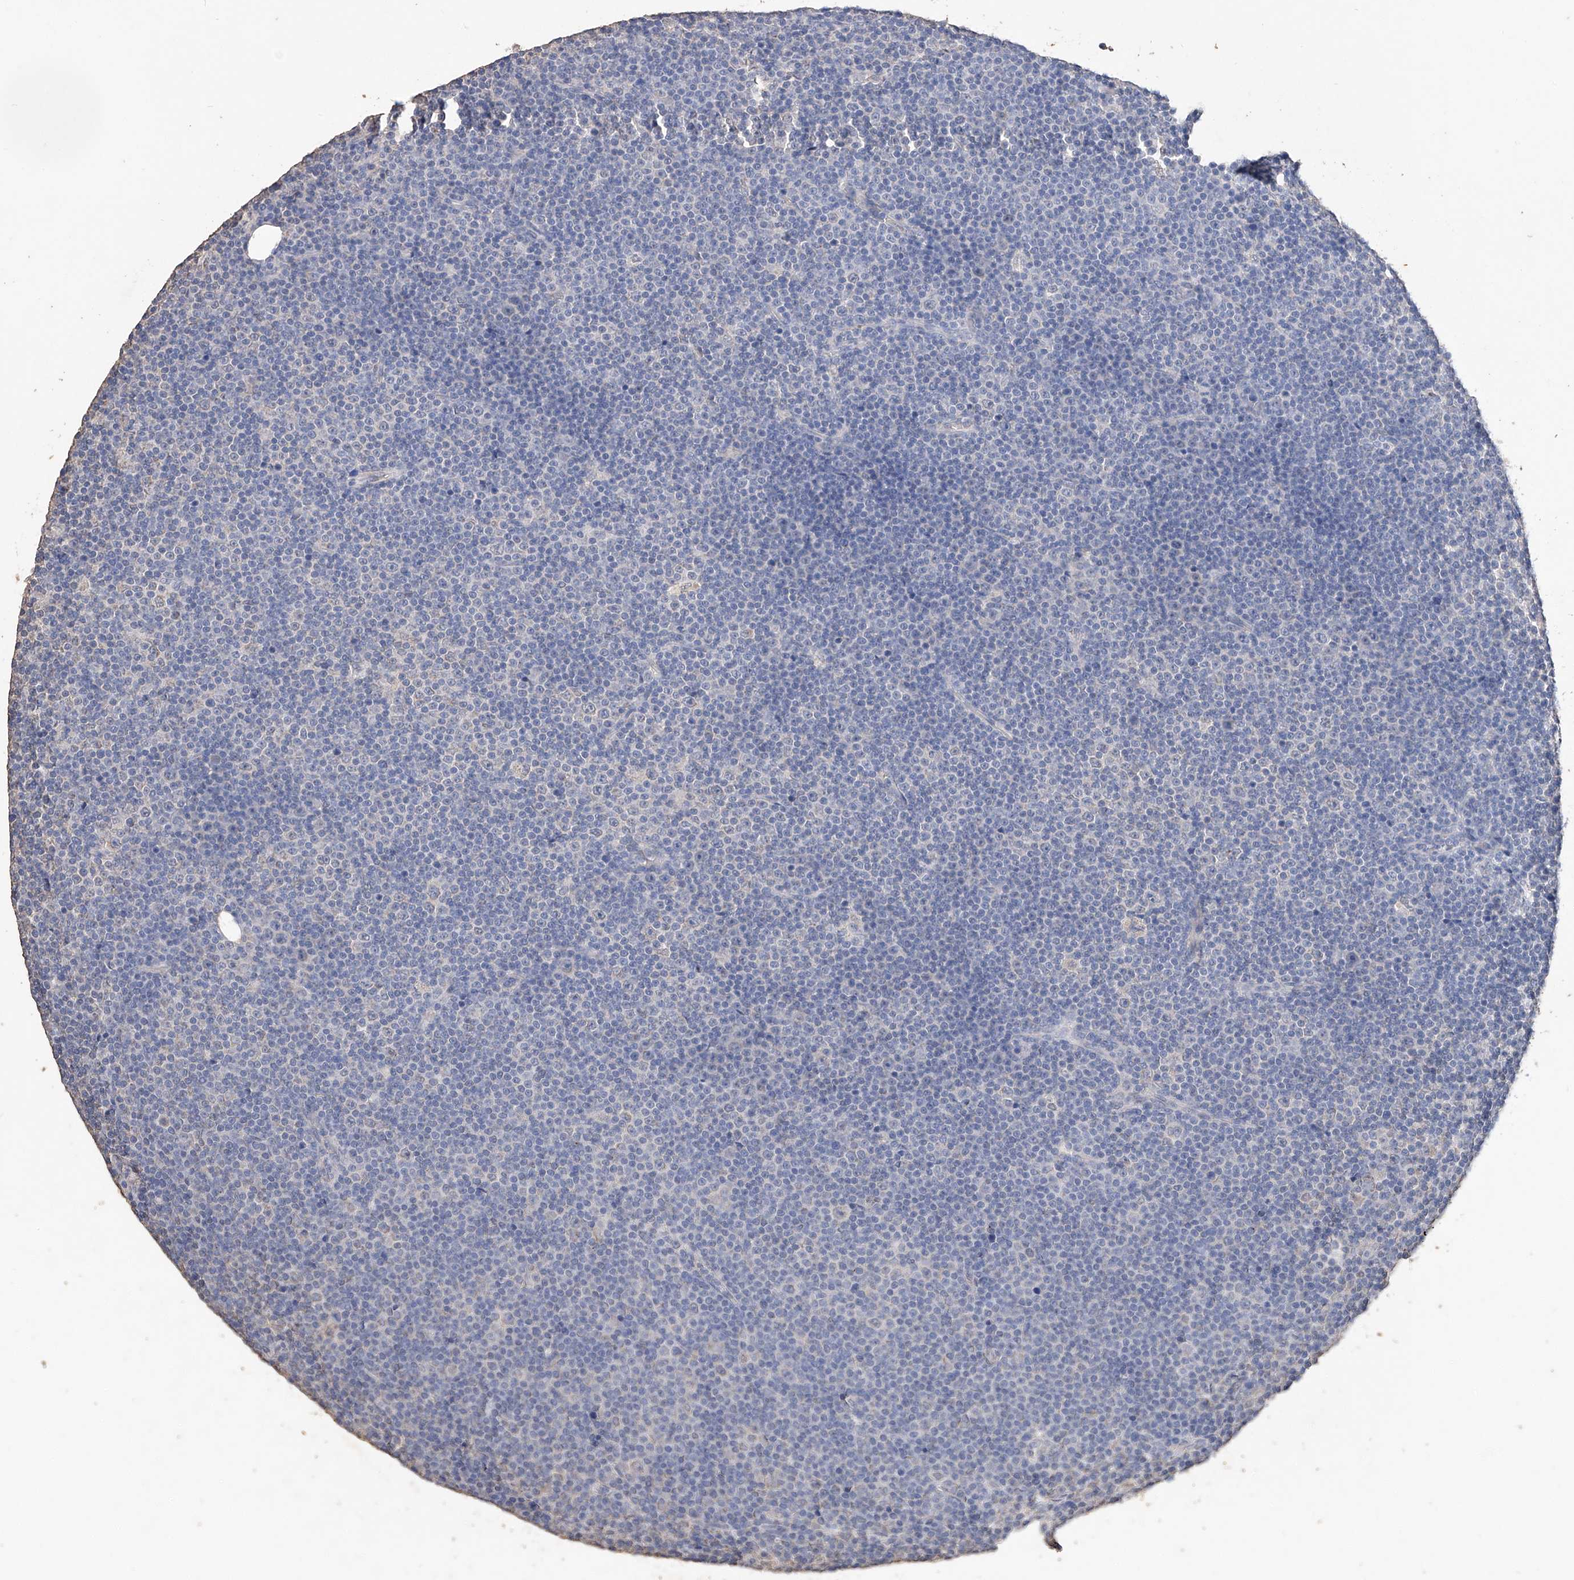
{"staining": {"intensity": "negative", "quantity": "none", "location": "none"}, "tissue": "lymphoma", "cell_type": "Tumor cells", "image_type": "cancer", "snomed": [{"axis": "morphology", "description": "Malignant lymphoma, non-Hodgkin's type, Low grade"}, {"axis": "topography", "description": "Lymph node"}], "caption": "Immunohistochemical staining of lymphoma reveals no significant positivity in tumor cells.", "gene": "CERS4", "patient": {"sex": "female", "age": 67}}